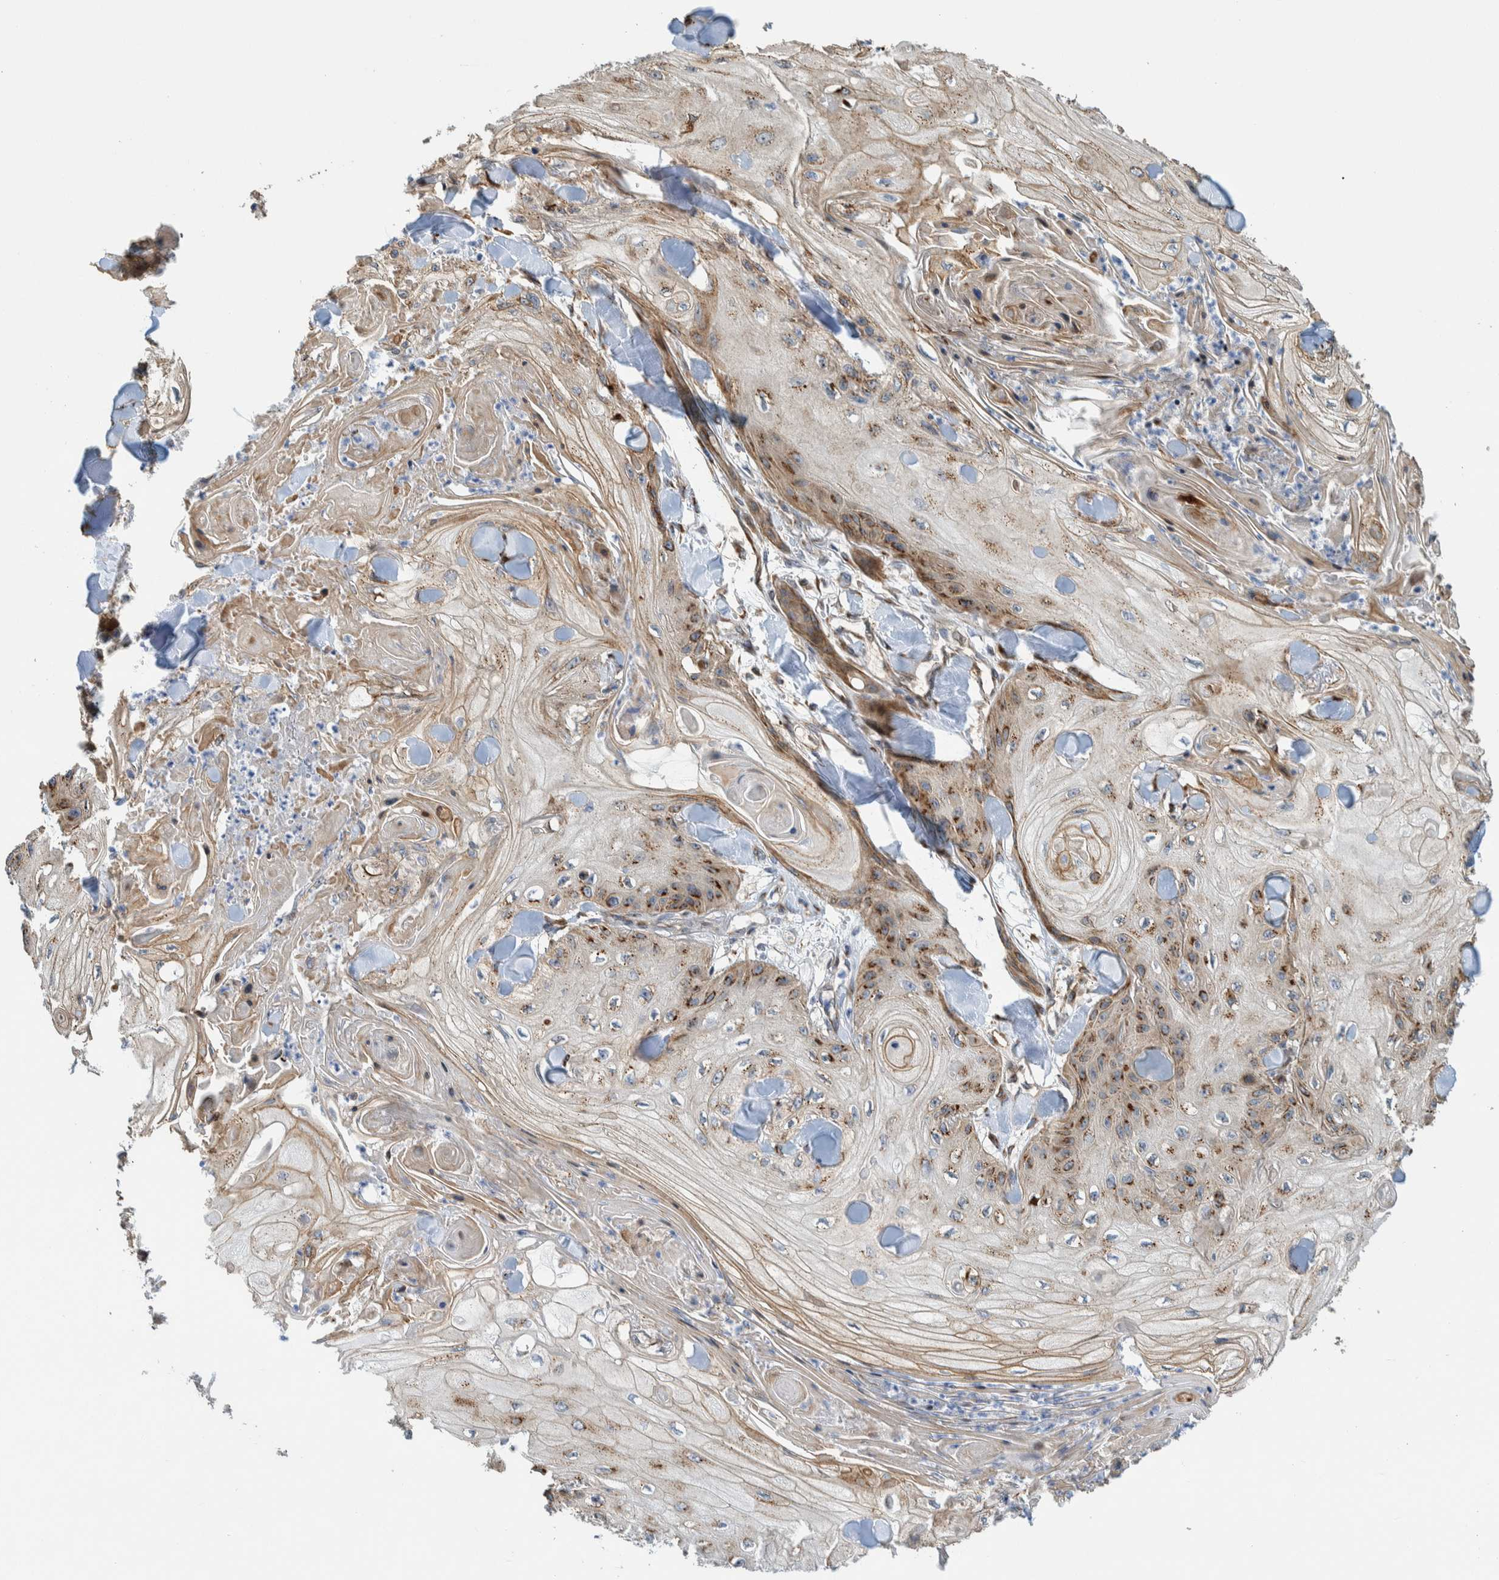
{"staining": {"intensity": "moderate", "quantity": ">75%", "location": "cytoplasmic/membranous"}, "tissue": "skin cancer", "cell_type": "Tumor cells", "image_type": "cancer", "snomed": [{"axis": "morphology", "description": "Squamous cell carcinoma, NOS"}, {"axis": "topography", "description": "Skin"}], "caption": "IHC of human skin cancer displays medium levels of moderate cytoplasmic/membranous positivity in approximately >75% of tumor cells.", "gene": "CCDC57", "patient": {"sex": "male", "age": 74}}